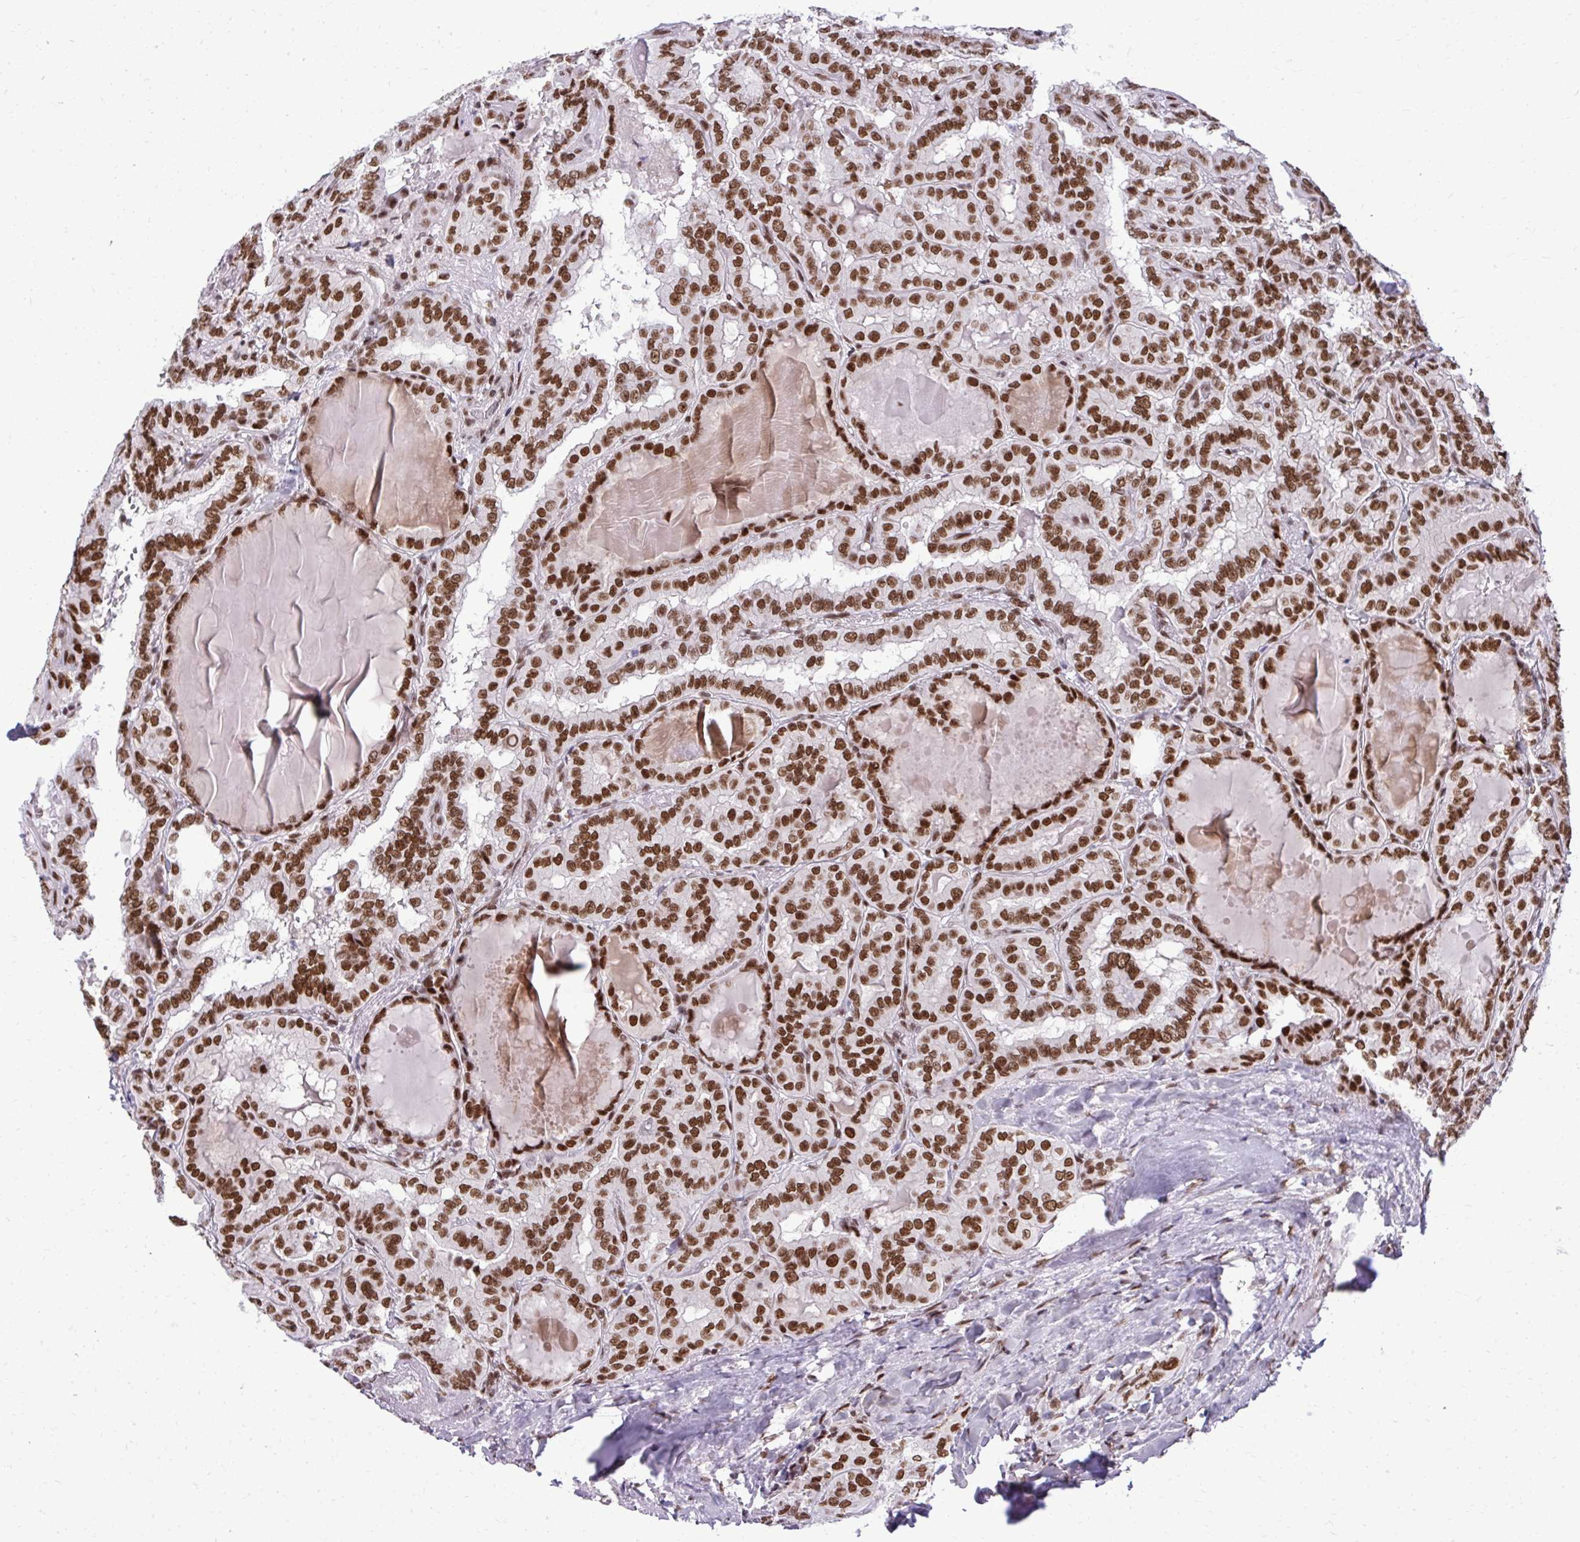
{"staining": {"intensity": "strong", "quantity": ">75%", "location": "nuclear"}, "tissue": "thyroid cancer", "cell_type": "Tumor cells", "image_type": "cancer", "snomed": [{"axis": "morphology", "description": "Papillary adenocarcinoma, NOS"}, {"axis": "topography", "description": "Thyroid gland"}], "caption": "IHC of thyroid cancer (papillary adenocarcinoma) reveals high levels of strong nuclear staining in approximately >75% of tumor cells.", "gene": "CDYL", "patient": {"sex": "female", "age": 46}}